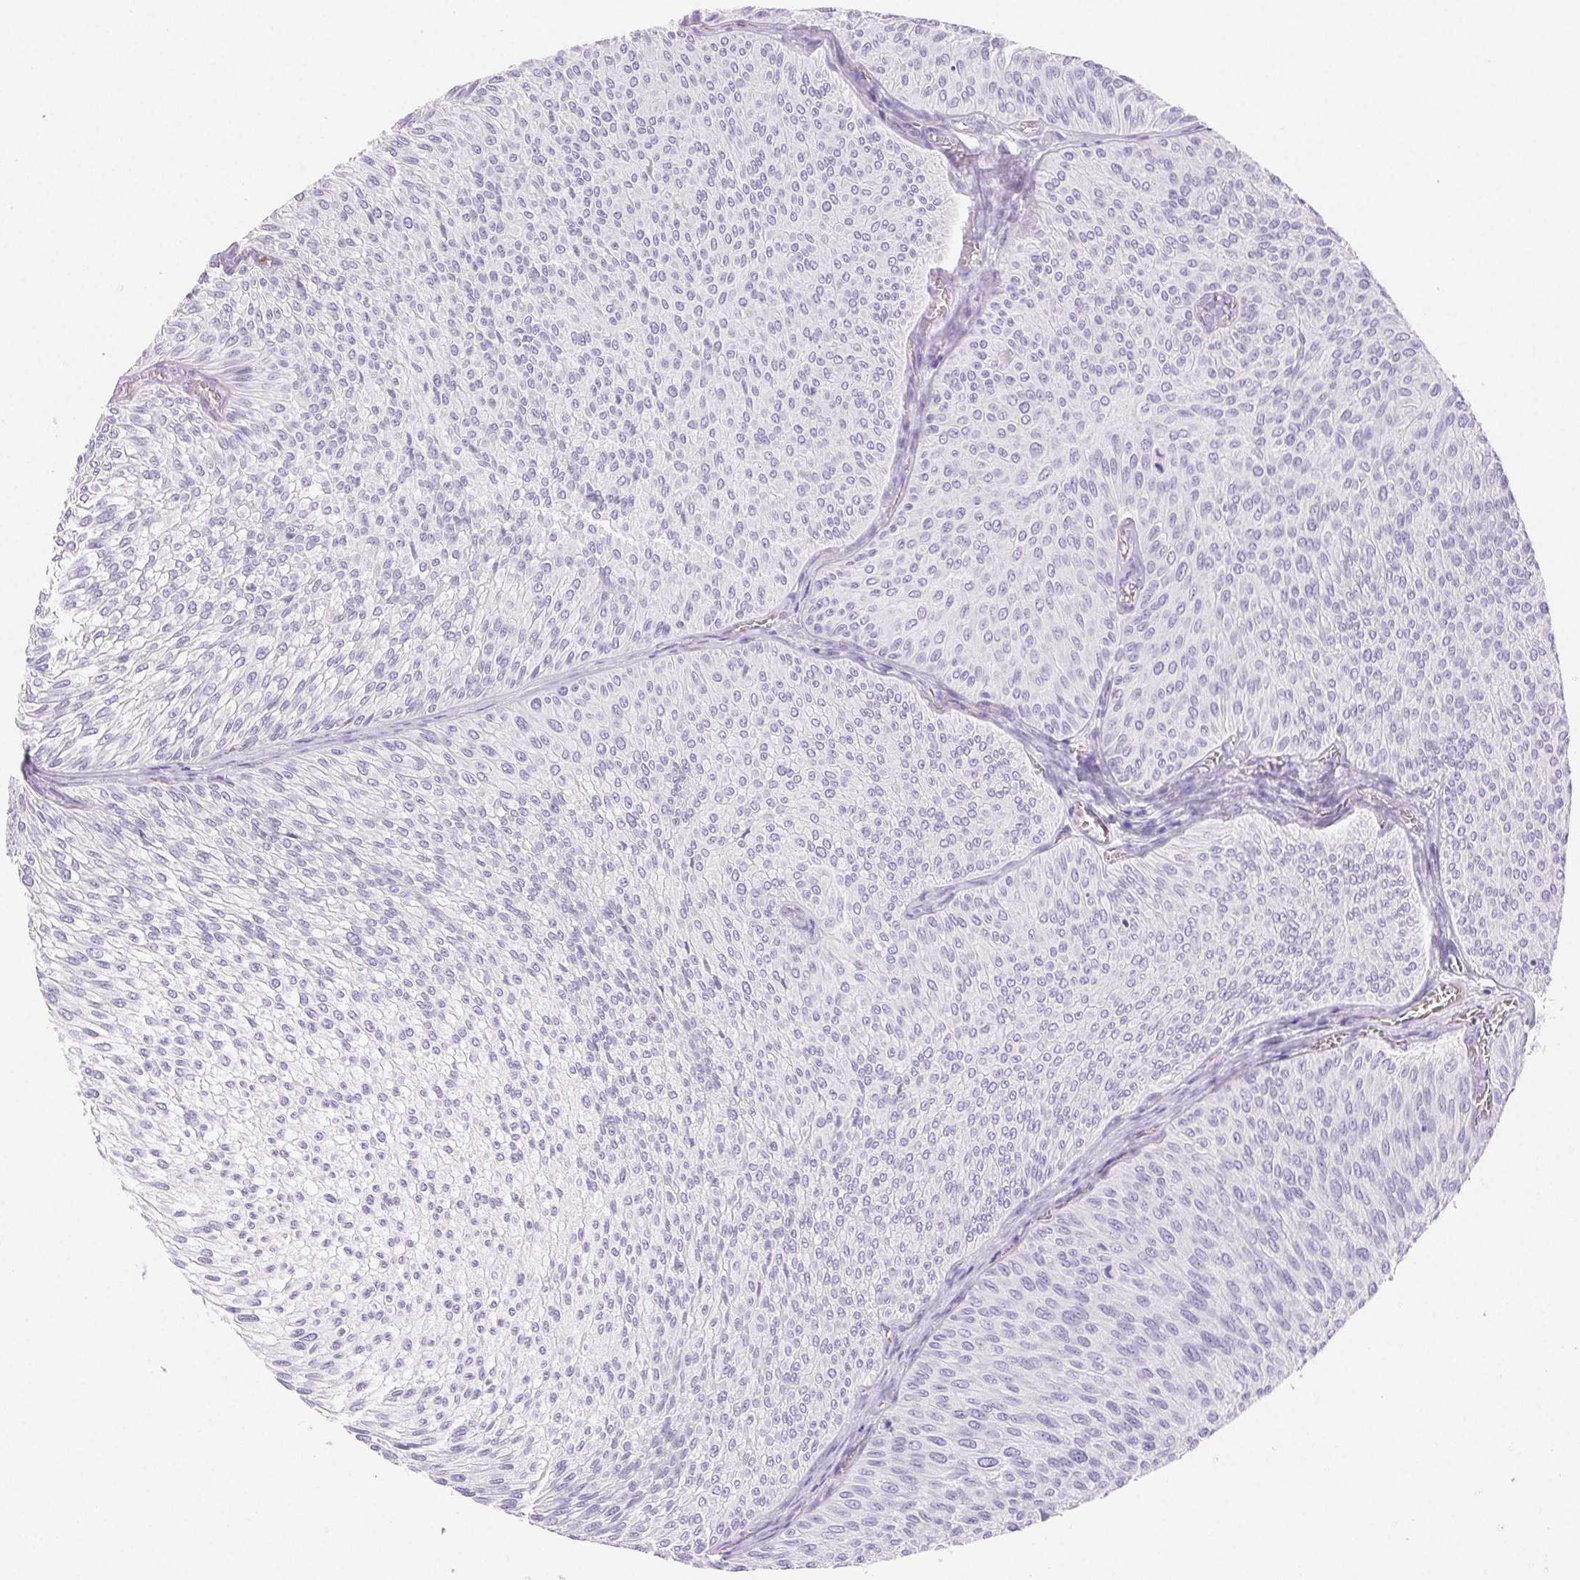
{"staining": {"intensity": "negative", "quantity": "none", "location": "none"}, "tissue": "urothelial cancer", "cell_type": "Tumor cells", "image_type": "cancer", "snomed": [{"axis": "morphology", "description": "Urothelial carcinoma, Low grade"}, {"axis": "topography", "description": "Urinary bladder"}], "caption": "High power microscopy micrograph of an IHC micrograph of low-grade urothelial carcinoma, revealing no significant staining in tumor cells.", "gene": "PADI4", "patient": {"sex": "male", "age": 91}}